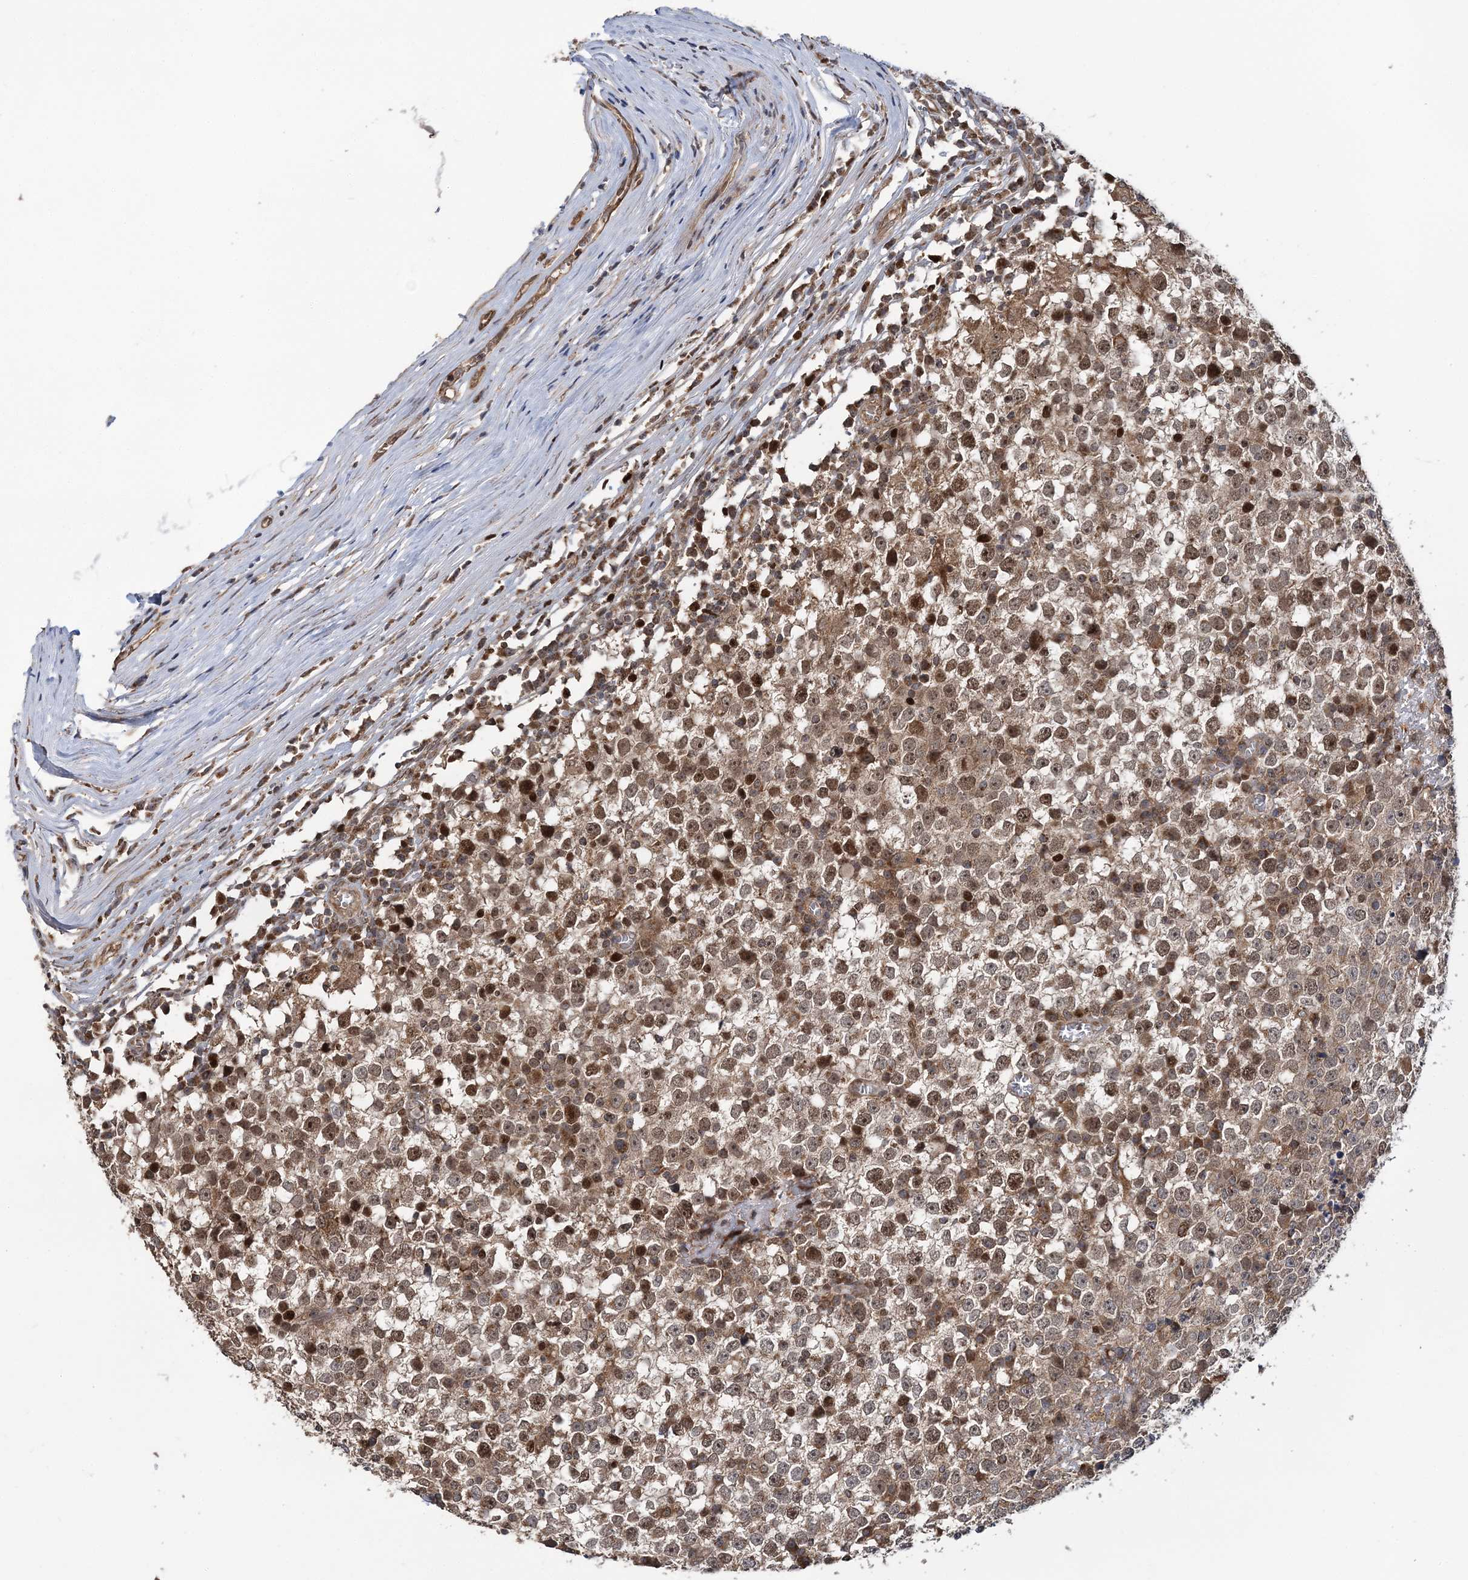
{"staining": {"intensity": "moderate", "quantity": ">75%", "location": "nuclear"}, "tissue": "testis cancer", "cell_type": "Tumor cells", "image_type": "cancer", "snomed": [{"axis": "morphology", "description": "Seminoma, NOS"}, {"axis": "topography", "description": "Testis"}], "caption": "The image shows staining of testis cancer (seminoma), revealing moderate nuclear protein expression (brown color) within tumor cells.", "gene": "KIF4A", "patient": {"sex": "male", "age": 65}}